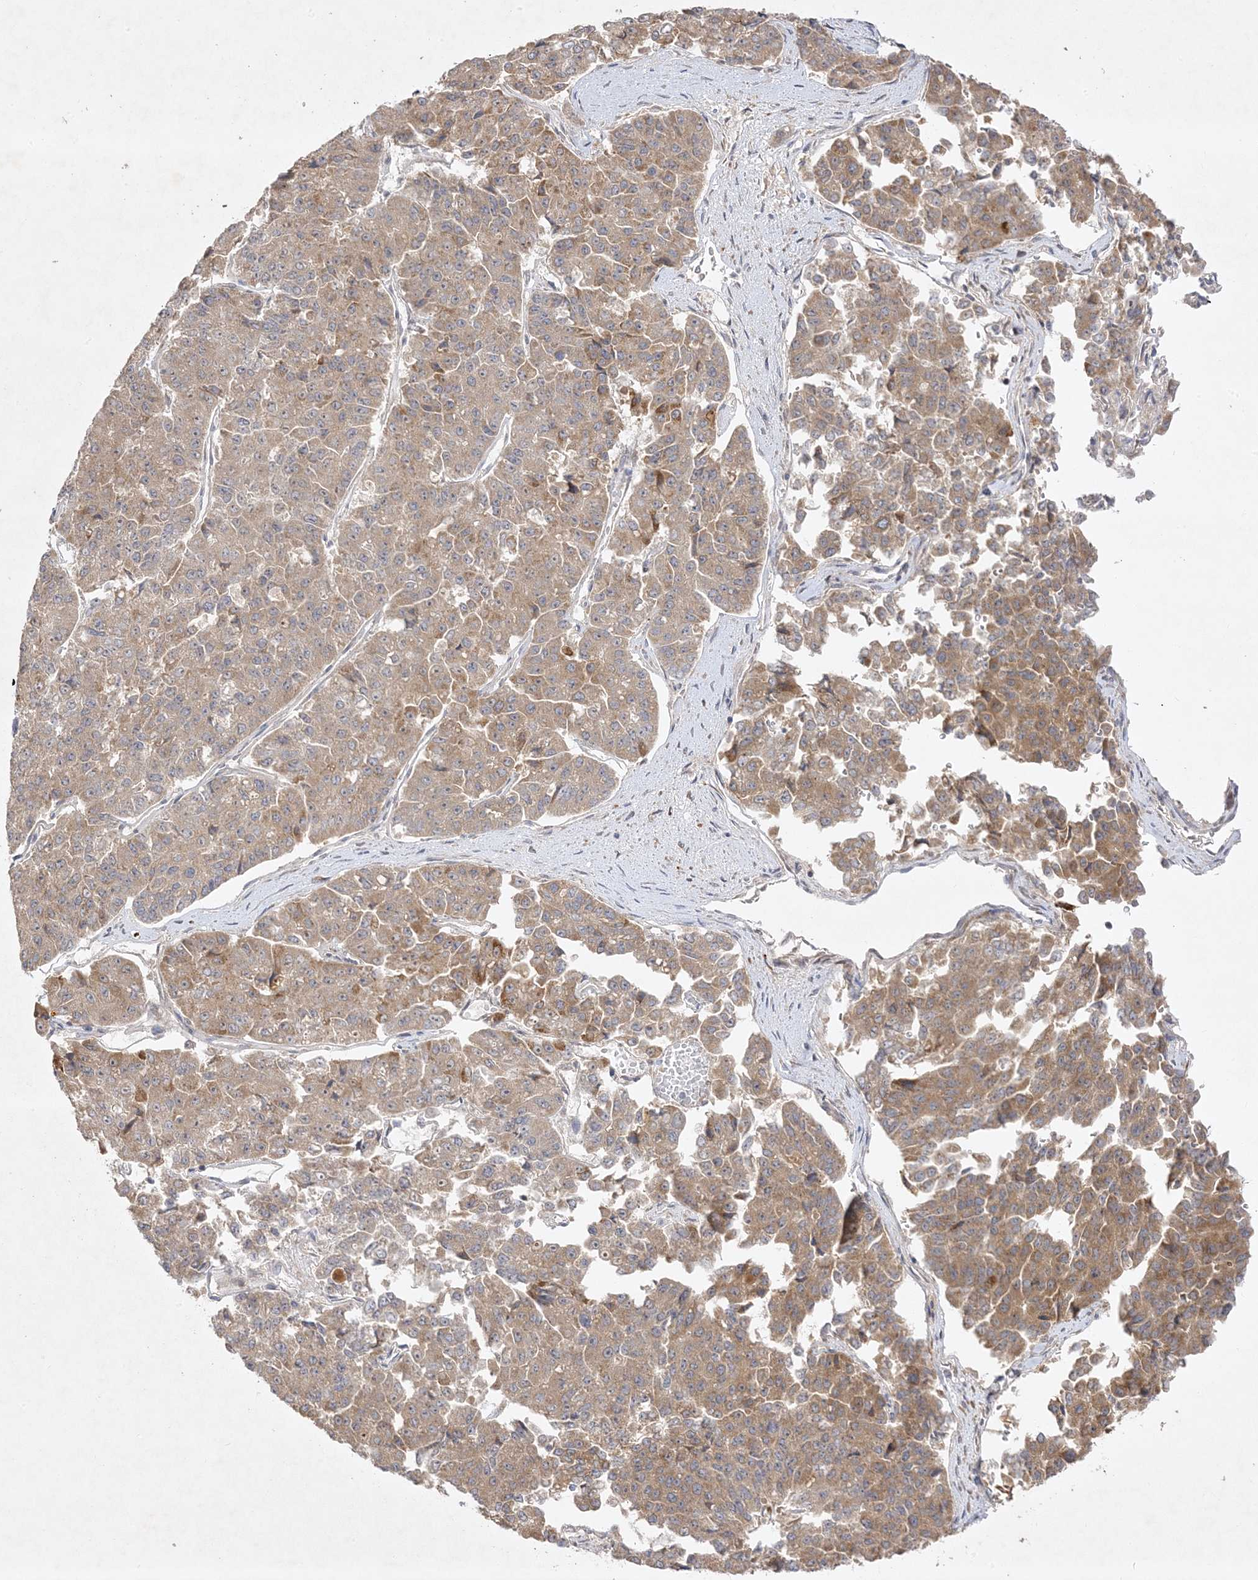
{"staining": {"intensity": "moderate", "quantity": ">75%", "location": "cytoplasmic/membranous"}, "tissue": "pancreatic cancer", "cell_type": "Tumor cells", "image_type": "cancer", "snomed": [{"axis": "morphology", "description": "Adenocarcinoma, NOS"}, {"axis": "topography", "description": "Pancreas"}], "caption": "Tumor cells show moderate cytoplasmic/membranous staining in approximately >75% of cells in adenocarcinoma (pancreatic).", "gene": "C2CD2", "patient": {"sex": "male", "age": 50}}